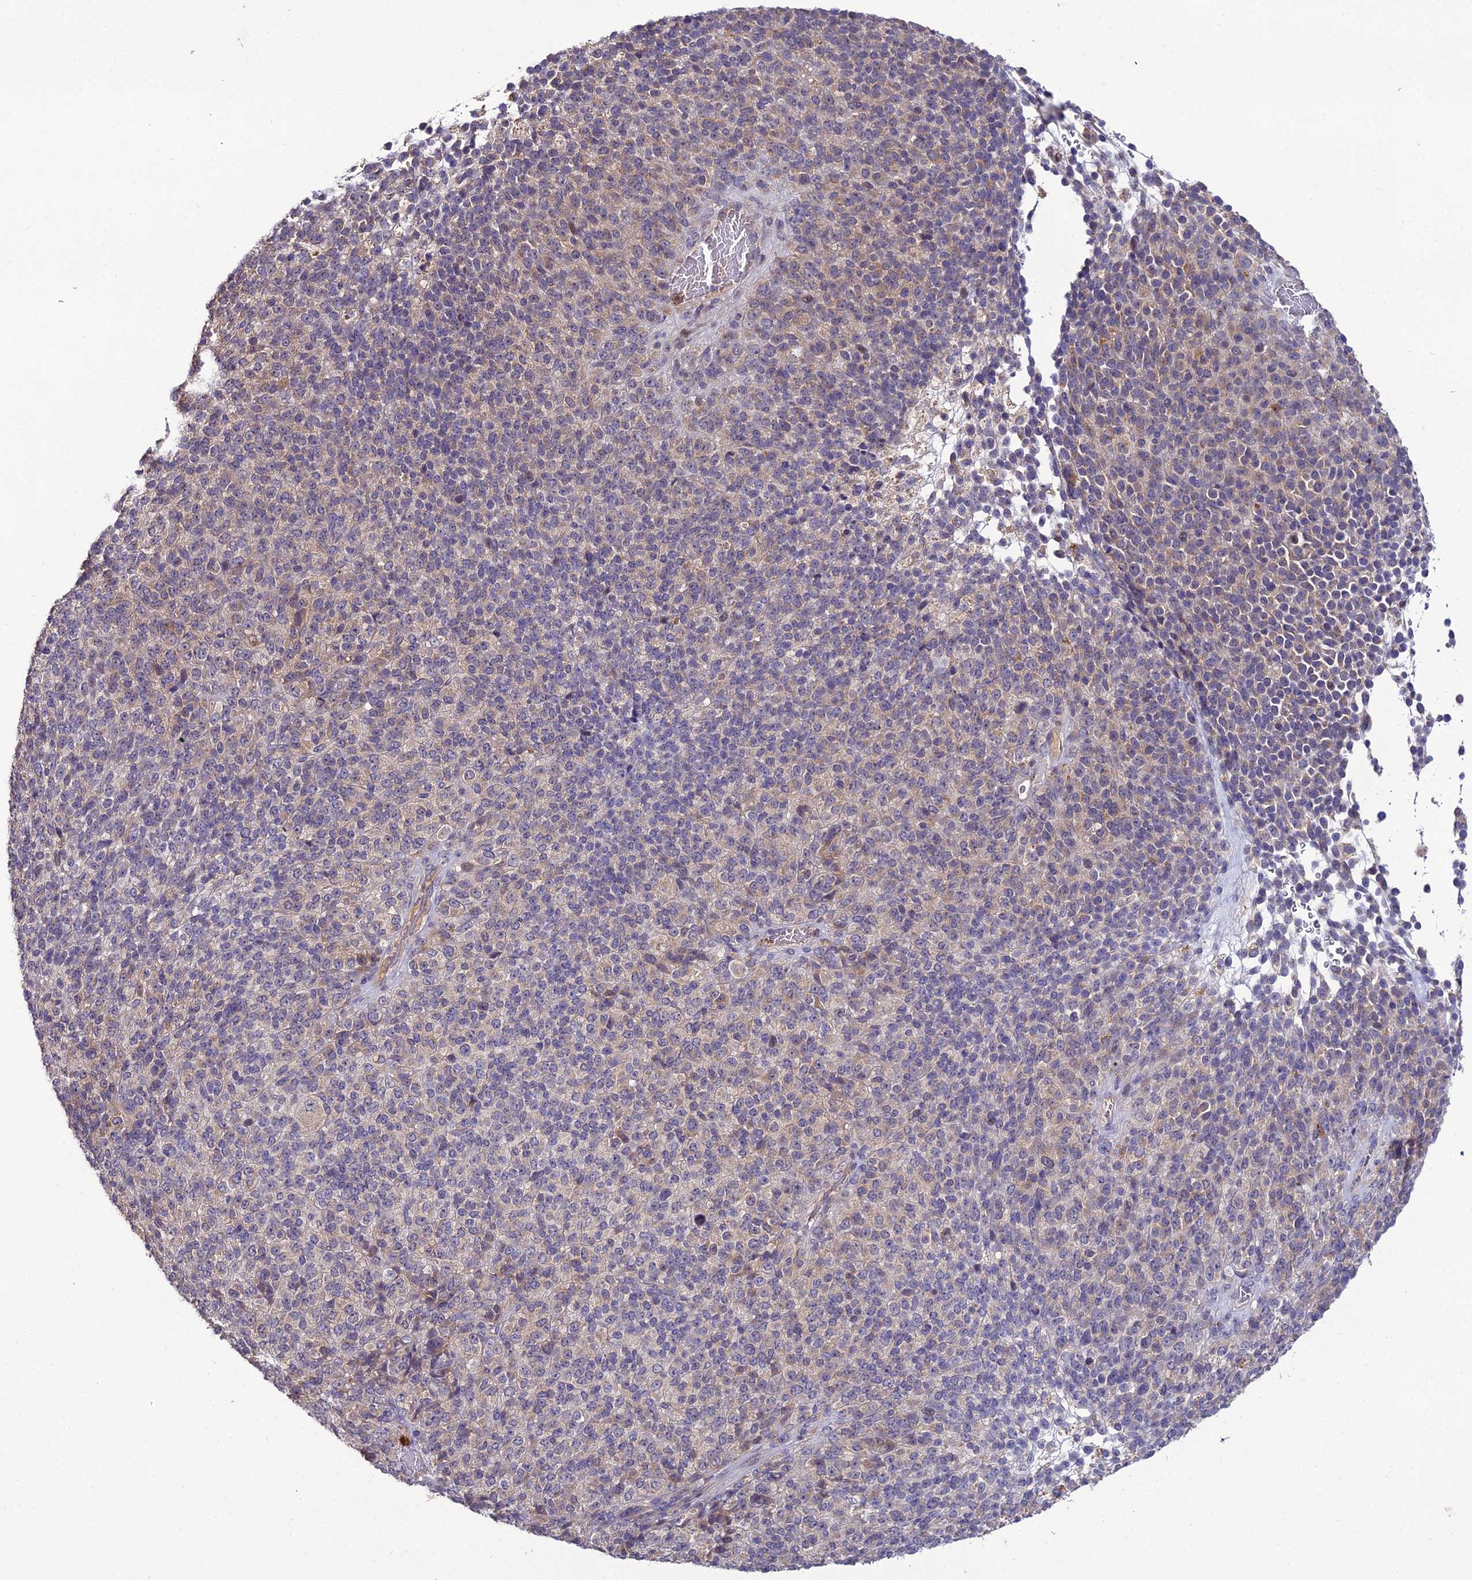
{"staining": {"intensity": "weak", "quantity": "<25%", "location": "cytoplasmic/membranous"}, "tissue": "melanoma", "cell_type": "Tumor cells", "image_type": "cancer", "snomed": [{"axis": "morphology", "description": "Malignant melanoma, Metastatic site"}, {"axis": "topography", "description": "Brain"}], "caption": "Immunohistochemical staining of human malignant melanoma (metastatic site) demonstrates no significant positivity in tumor cells.", "gene": "EID2", "patient": {"sex": "female", "age": 56}}